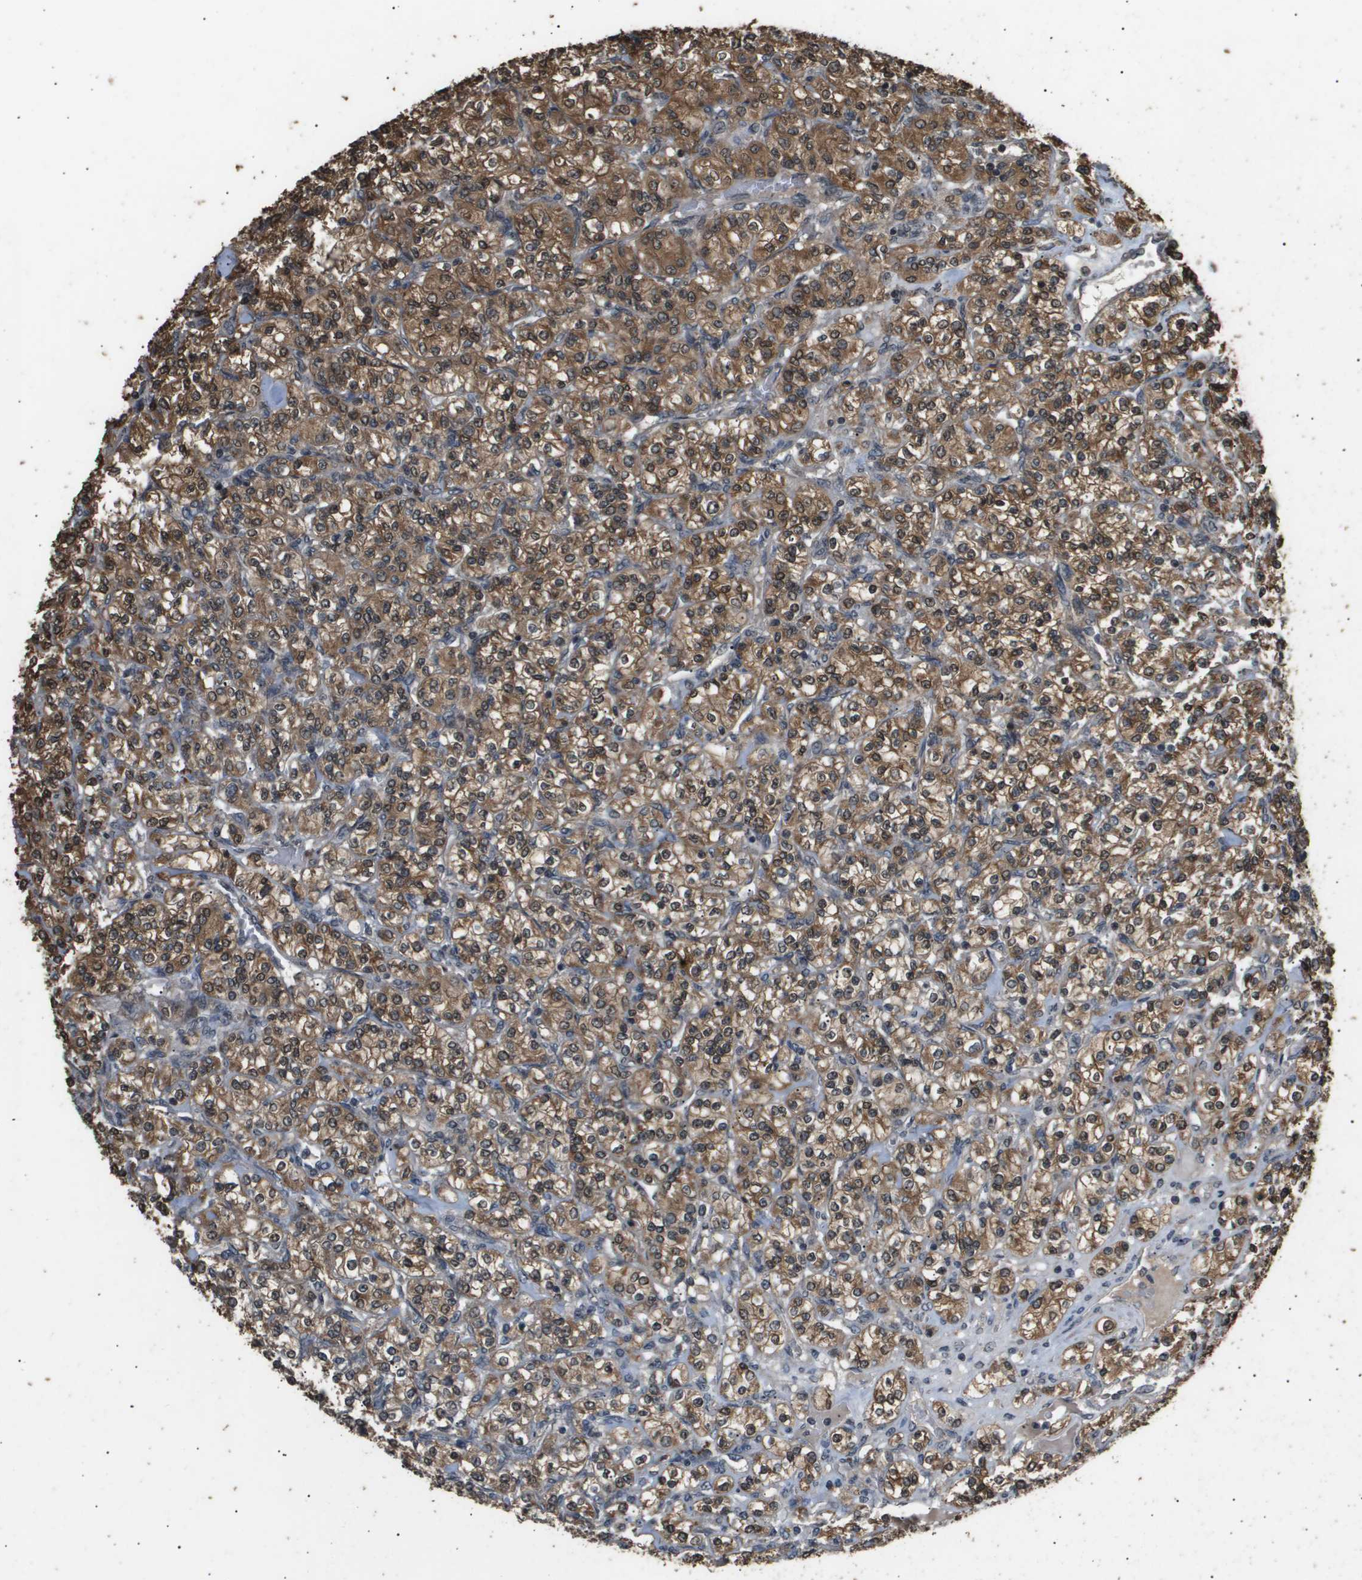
{"staining": {"intensity": "moderate", "quantity": ">75%", "location": "cytoplasmic/membranous,nuclear"}, "tissue": "renal cancer", "cell_type": "Tumor cells", "image_type": "cancer", "snomed": [{"axis": "morphology", "description": "Adenocarcinoma, NOS"}, {"axis": "topography", "description": "Kidney"}], "caption": "Renal adenocarcinoma tissue shows moderate cytoplasmic/membranous and nuclear staining in about >75% of tumor cells", "gene": "ING1", "patient": {"sex": "male", "age": 77}}